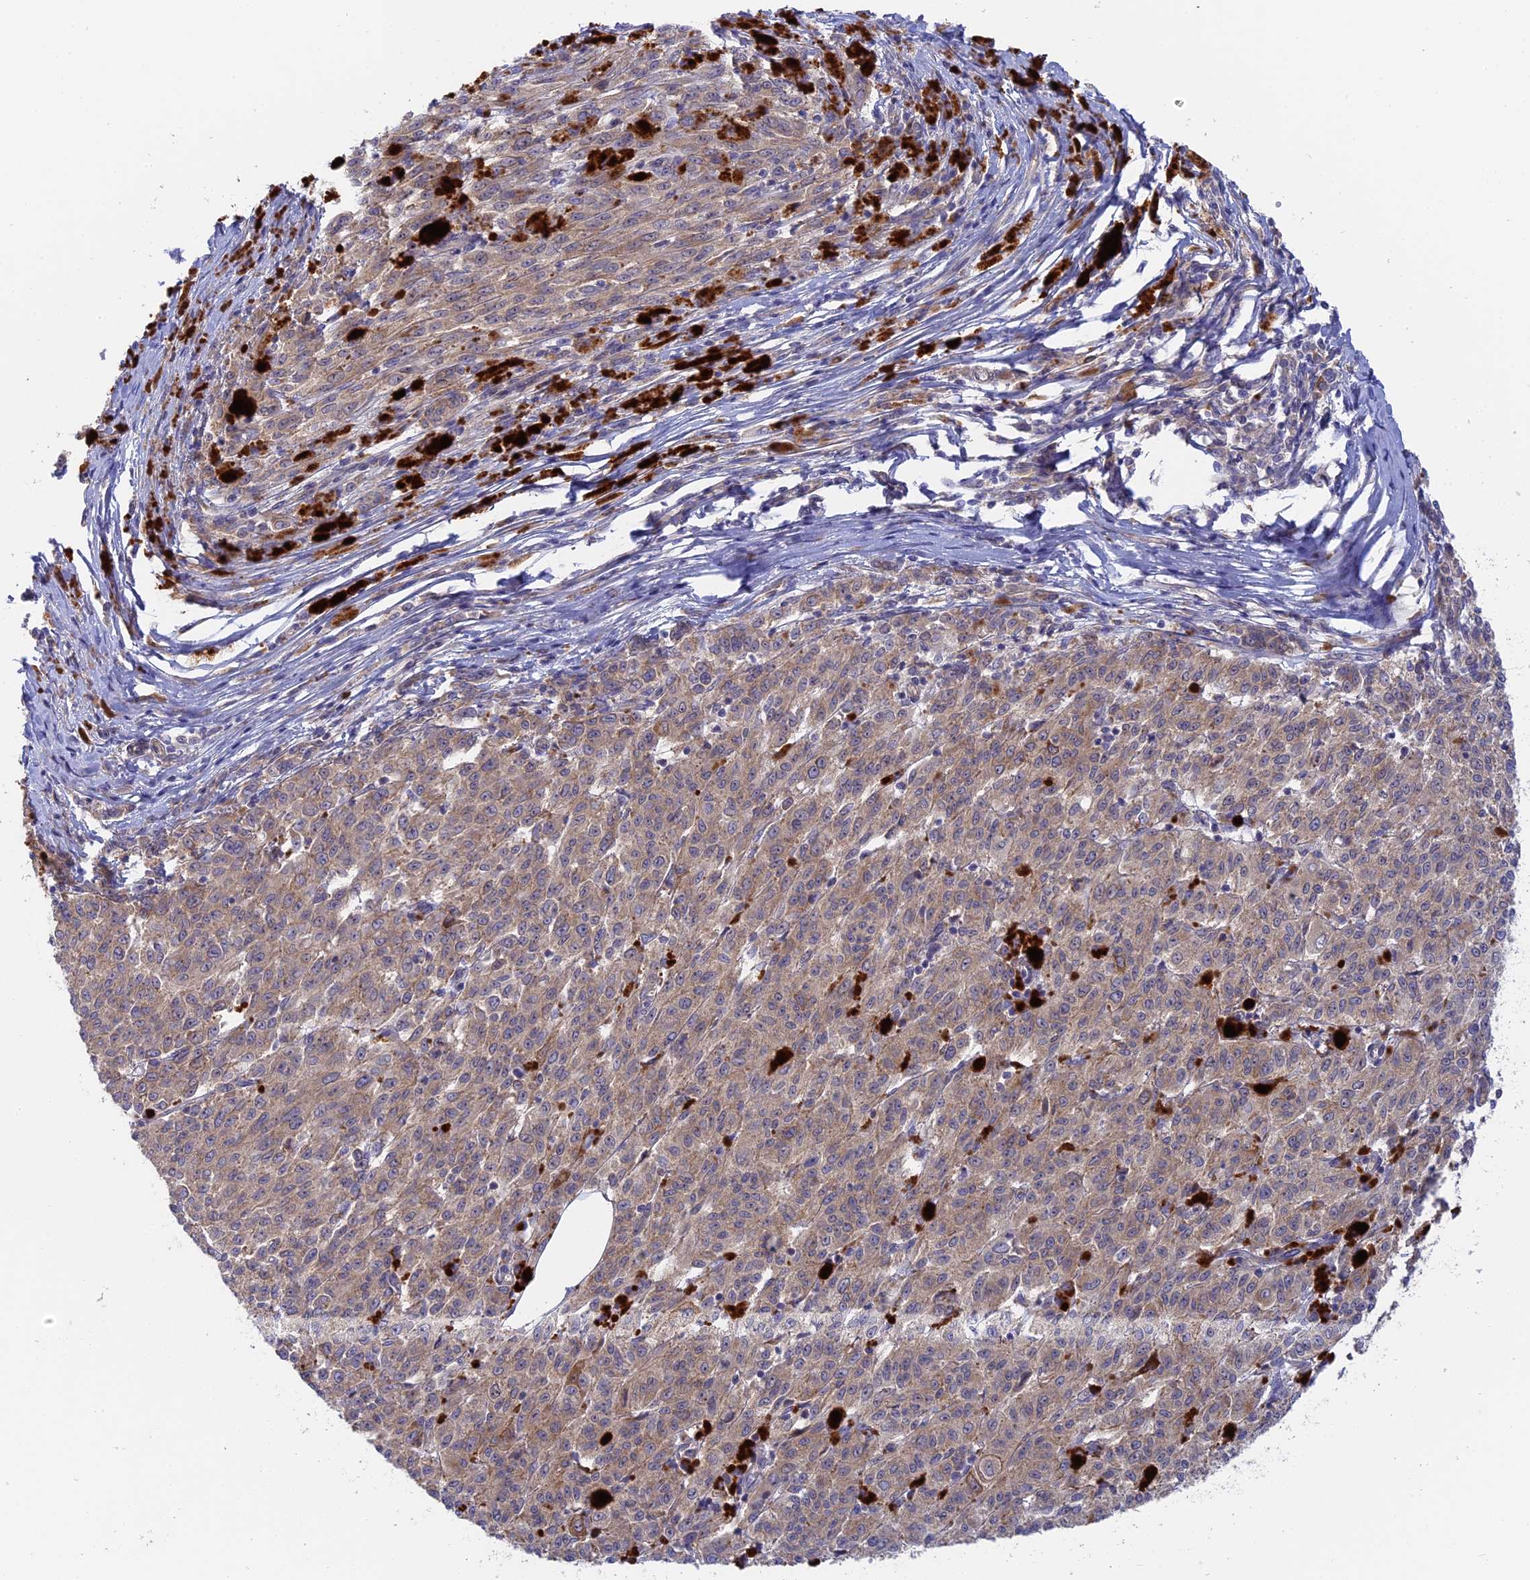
{"staining": {"intensity": "moderate", "quantity": ">75%", "location": "cytoplasmic/membranous"}, "tissue": "melanoma", "cell_type": "Tumor cells", "image_type": "cancer", "snomed": [{"axis": "morphology", "description": "Malignant melanoma, NOS"}, {"axis": "topography", "description": "Skin"}], "caption": "This micrograph displays immunohistochemistry staining of human malignant melanoma, with medium moderate cytoplasmic/membranous expression in approximately >75% of tumor cells.", "gene": "TENT4B", "patient": {"sex": "female", "age": 52}}